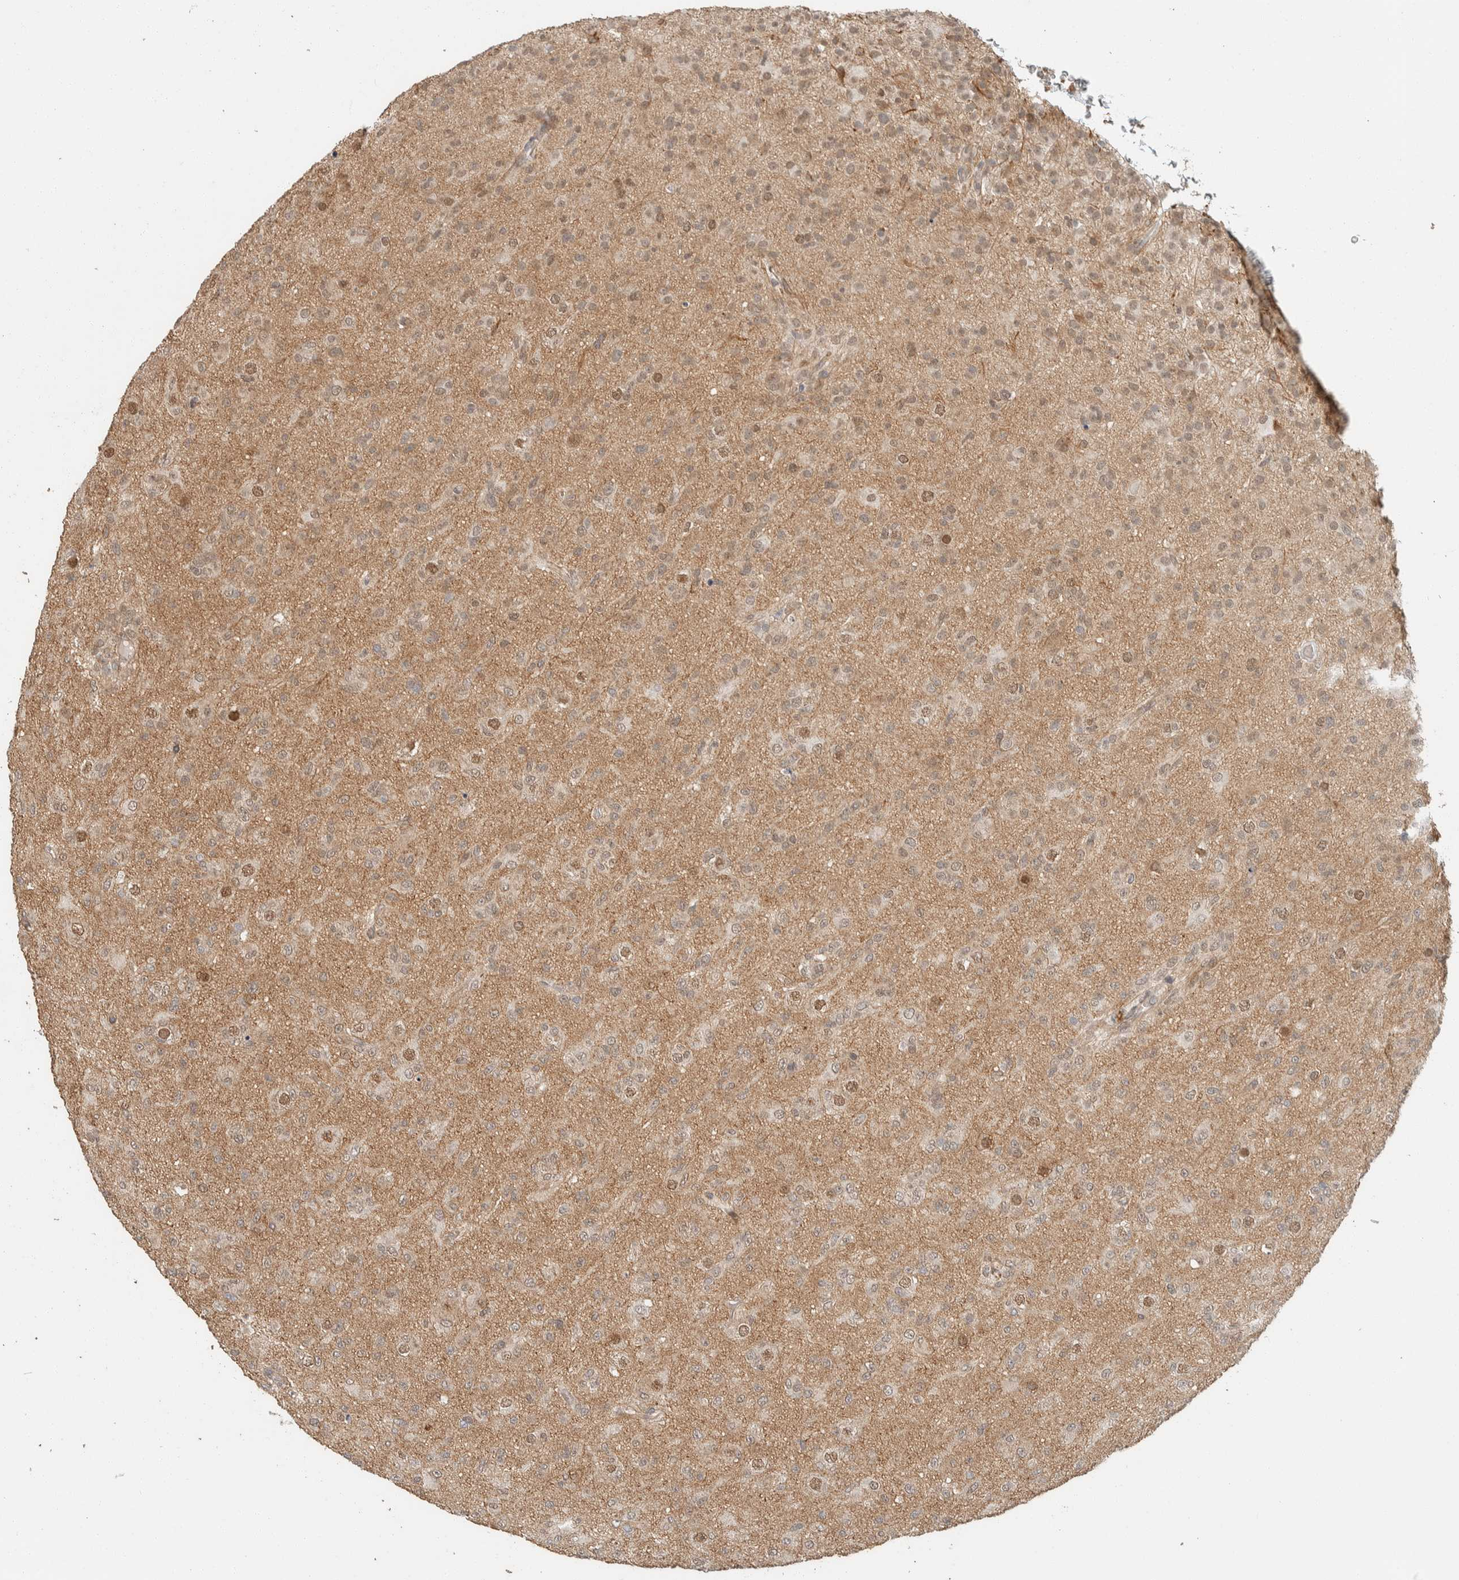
{"staining": {"intensity": "weak", "quantity": "25%-75%", "location": "cytoplasmic/membranous"}, "tissue": "glioma", "cell_type": "Tumor cells", "image_type": "cancer", "snomed": [{"axis": "morphology", "description": "Glioma, malignant, Low grade"}, {"axis": "topography", "description": "Brain"}], "caption": "Weak cytoplasmic/membranous expression is appreciated in approximately 25%-75% of tumor cells in glioma.", "gene": "ZBTB2", "patient": {"sex": "male", "age": 65}}